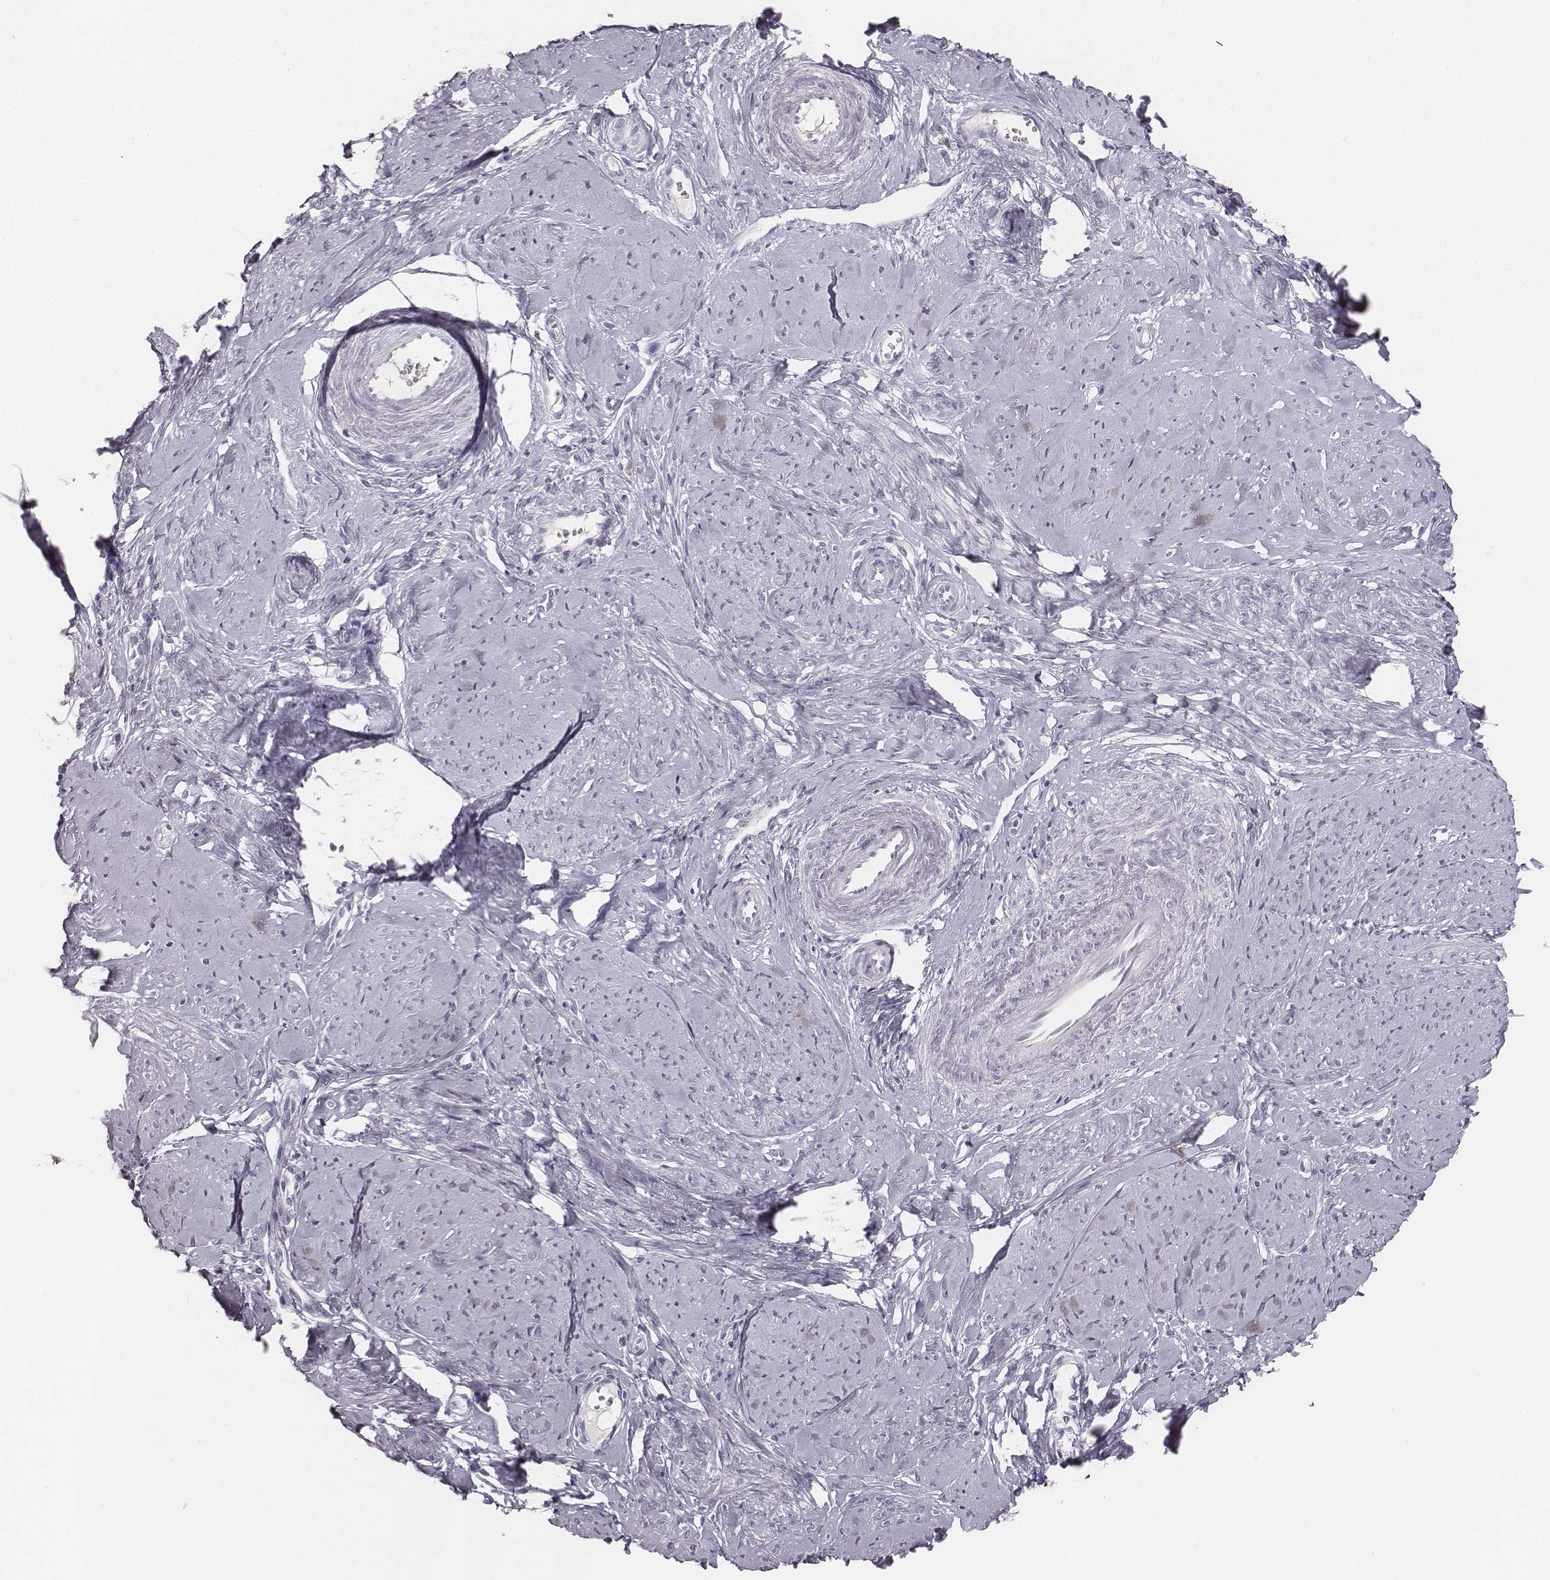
{"staining": {"intensity": "negative", "quantity": "none", "location": "none"}, "tissue": "smooth muscle", "cell_type": "Smooth muscle cells", "image_type": "normal", "snomed": [{"axis": "morphology", "description": "Normal tissue, NOS"}, {"axis": "topography", "description": "Smooth muscle"}], "caption": "IHC micrograph of unremarkable smooth muscle: human smooth muscle stained with DAB shows no significant protein expression in smooth muscle cells.", "gene": "MYH6", "patient": {"sex": "female", "age": 48}}